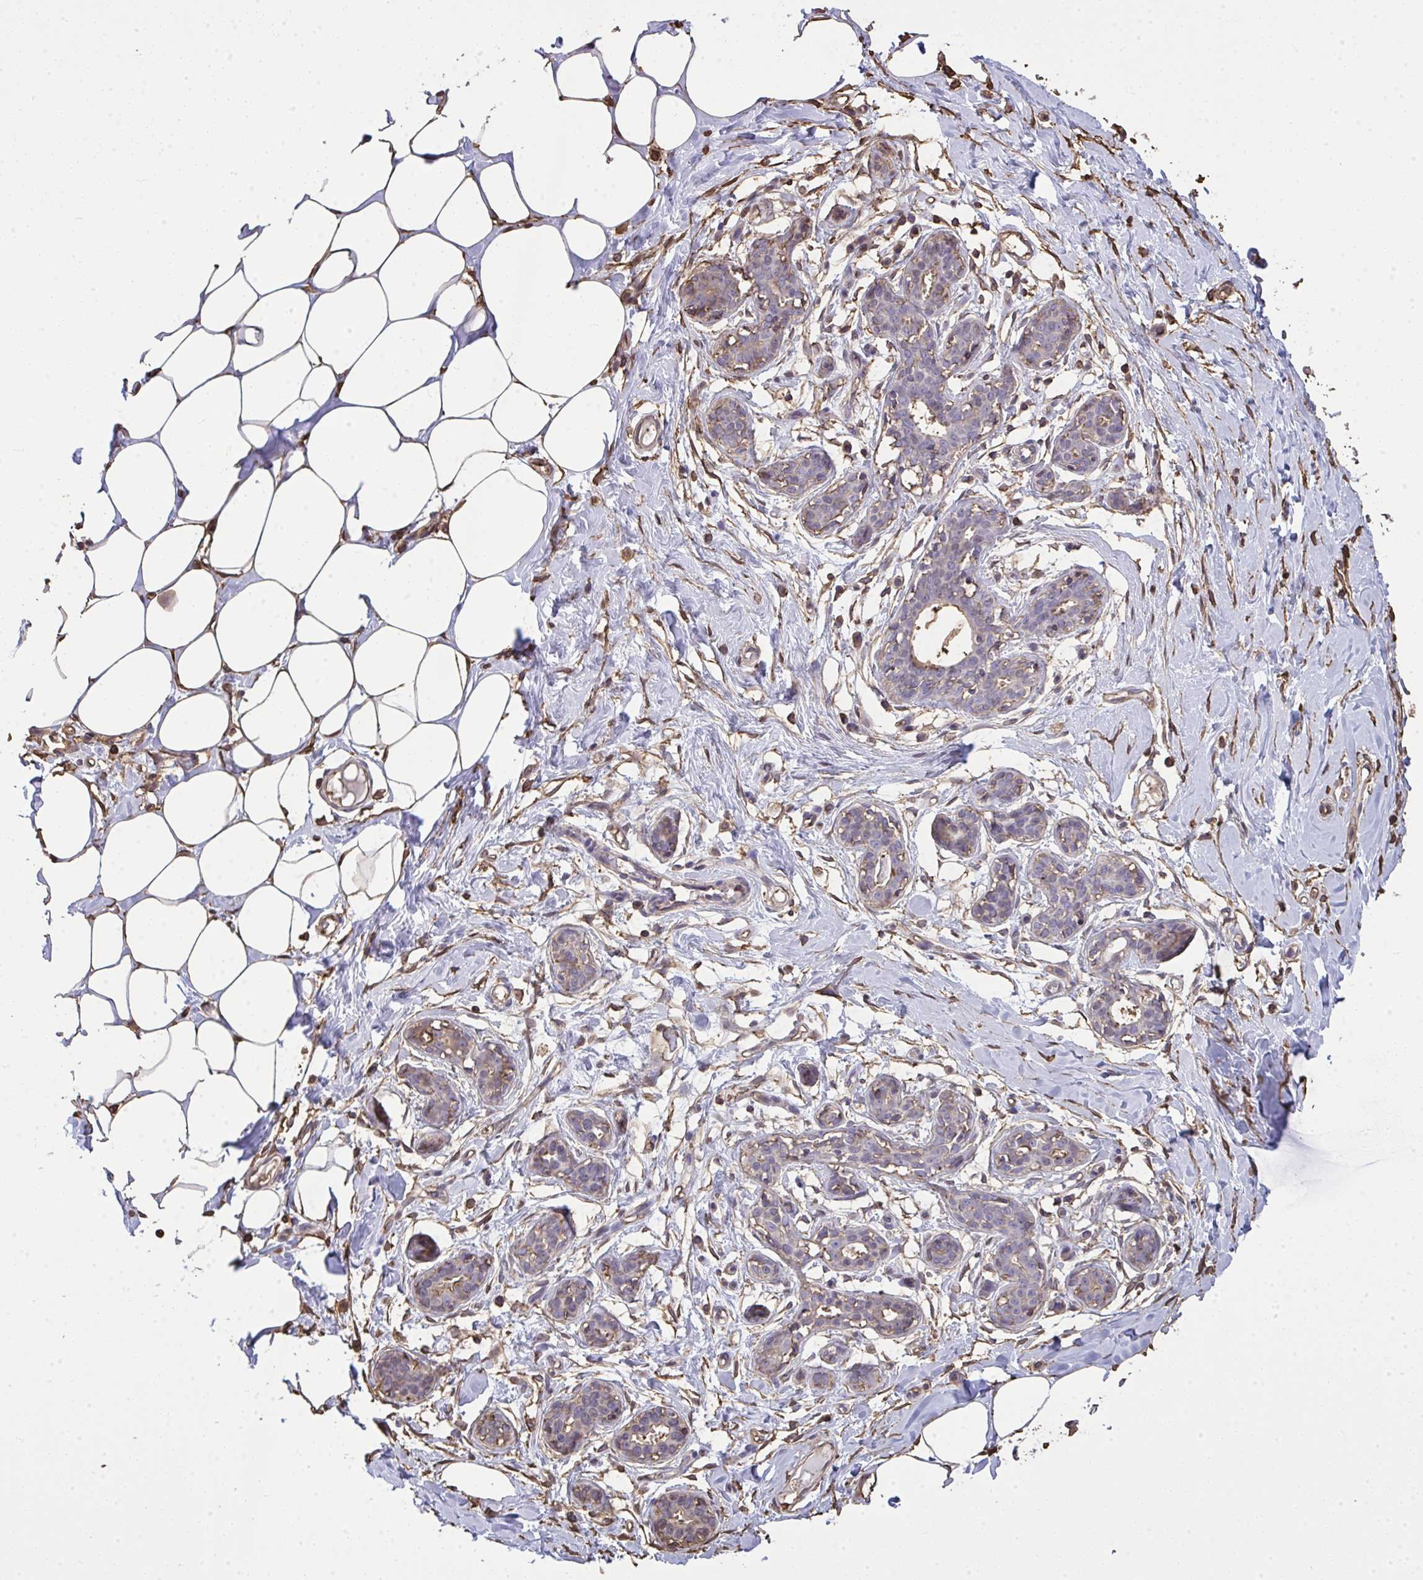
{"staining": {"intensity": "moderate", "quantity": ">75%", "location": "cytoplasmic/membranous"}, "tissue": "breast", "cell_type": "Adipocytes", "image_type": "normal", "snomed": [{"axis": "morphology", "description": "Normal tissue, NOS"}, {"axis": "topography", "description": "Breast"}], "caption": "An image of breast stained for a protein displays moderate cytoplasmic/membranous brown staining in adipocytes. Ihc stains the protein of interest in brown and the nuclei are stained blue.", "gene": "ANXA5", "patient": {"sex": "female", "age": 27}}